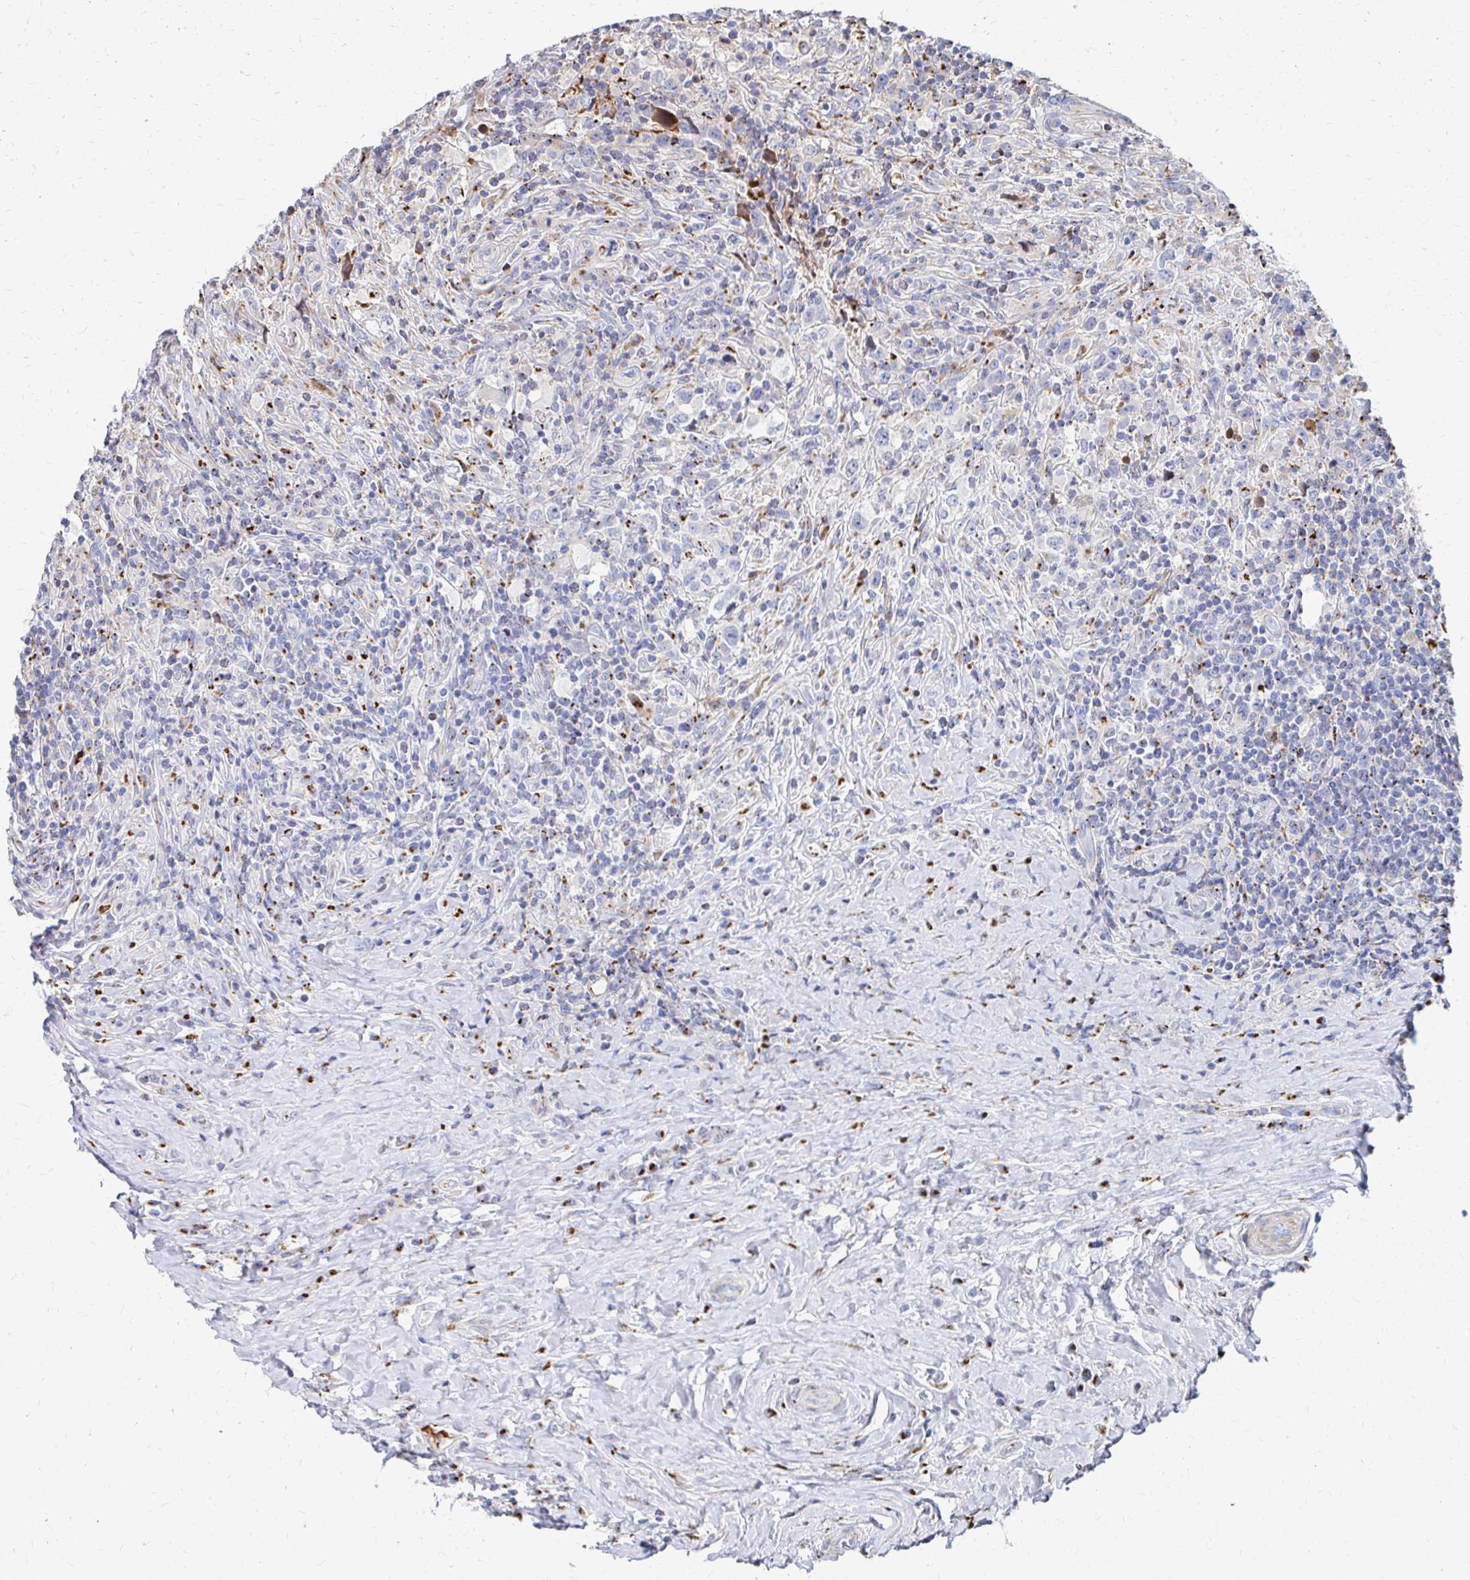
{"staining": {"intensity": "negative", "quantity": "none", "location": "none"}, "tissue": "lymphoma", "cell_type": "Tumor cells", "image_type": "cancer", "snomed": [{"axis": "morphology", "description": "Hodgkin's disease, NOS"}, {"axis": "topography", "description": "Lymph node"}], "caption": "Immunohistochemical staining of lymphoma displays no significant staining in tumor cells. Brightfield microscopy of immunohistochemistry (IHC) stained with DAB (3,3'-diaminobenzidine) (brown) and hematoxylin (blue), captured at high magnification.", "gene": "MAN1A1", "patient": {"sex": "female", "age": 18}}